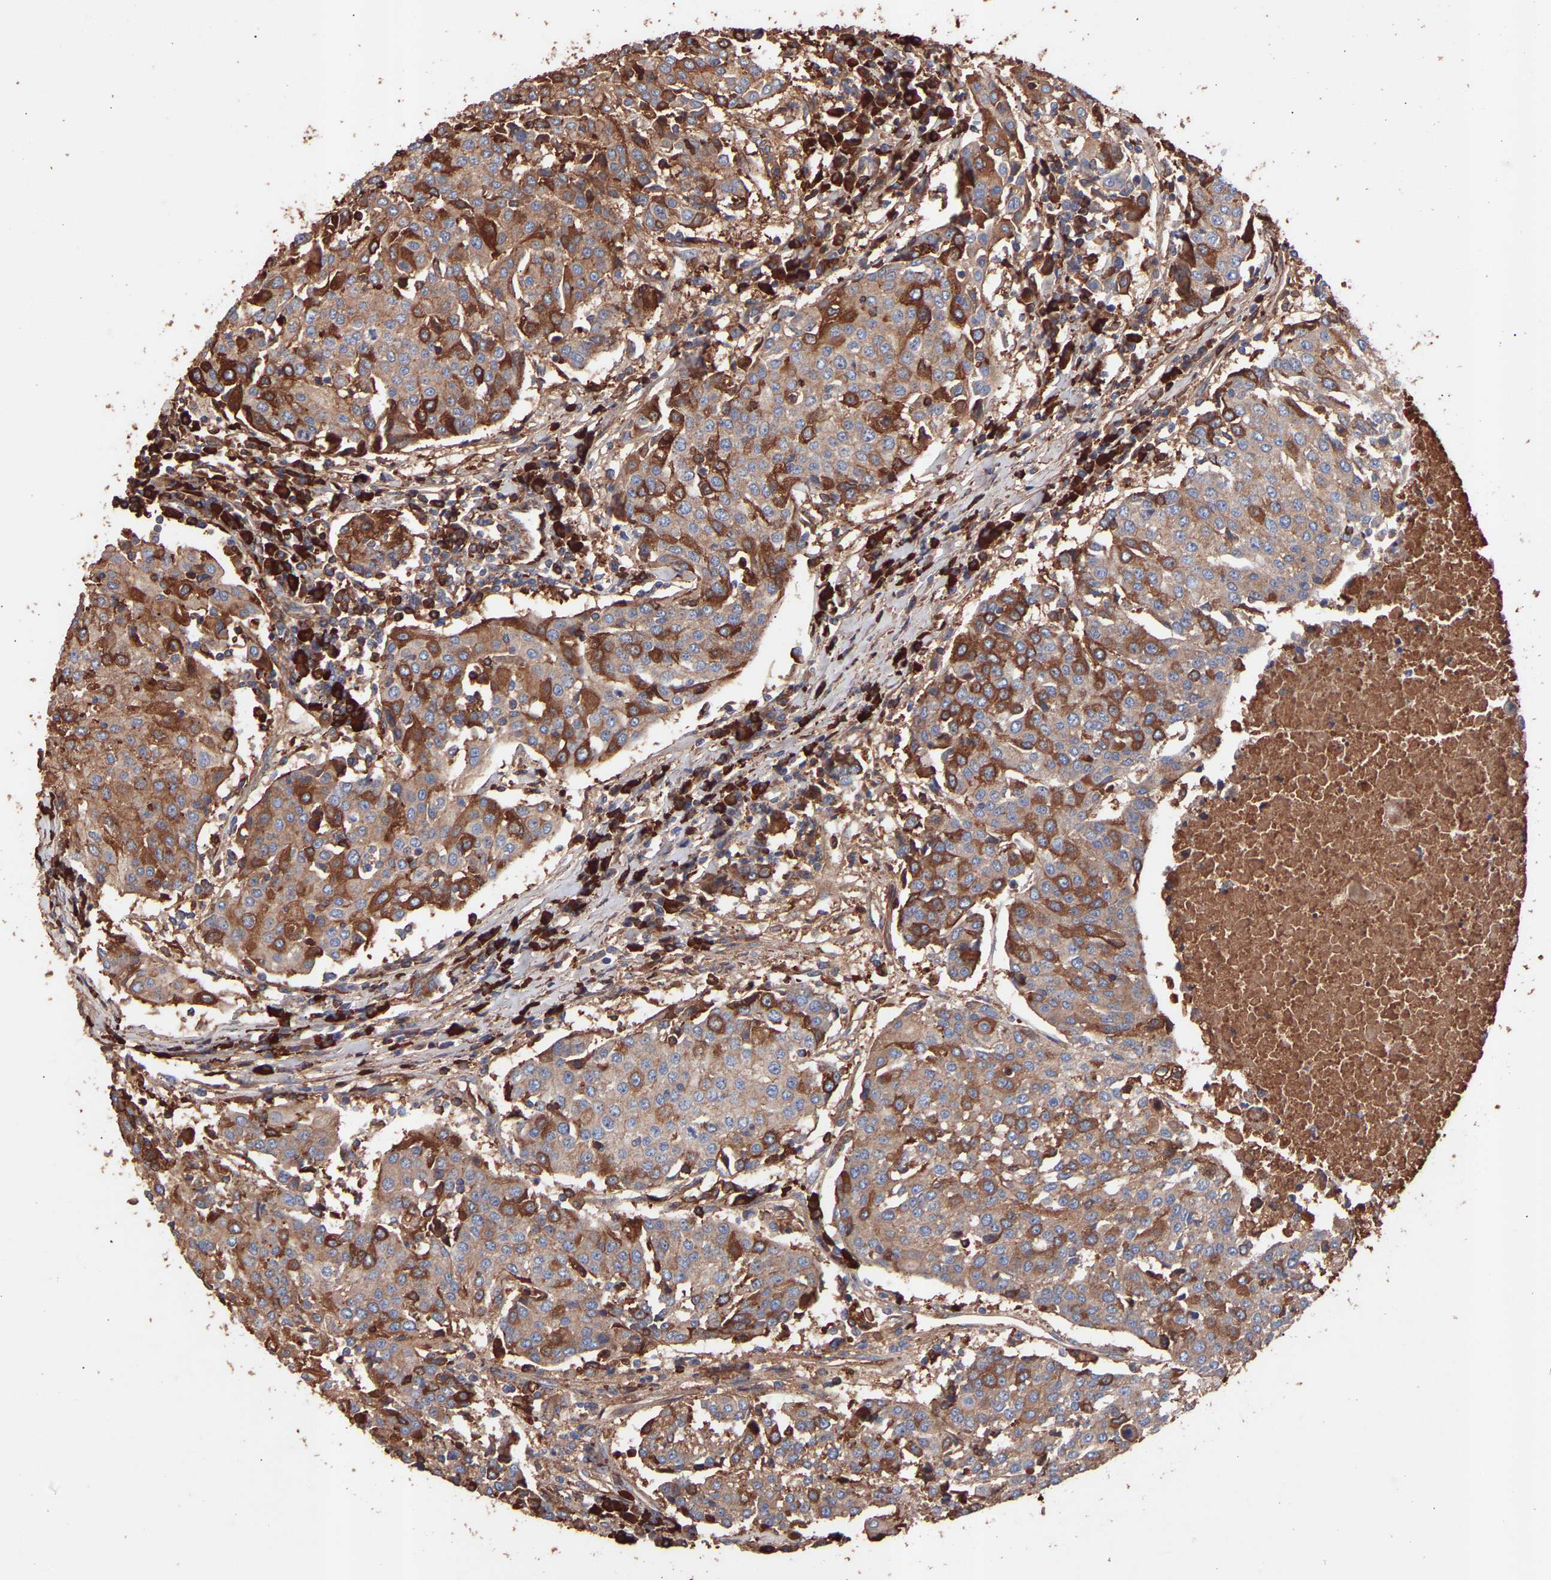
{"staining": {"intensity": "moderate", "quantity": ">75%", "location": "cytoplasmic/membranous"}, "tissue": "urothelial cancer", "cell_type": "Tumor cells", "image_type": "cancer", "snomed": [{"axis": "morphology", "description": "Urothelial carcinoma, High grade"}, {"axis": "topography", "description": "Urinary bladder"}], "caption": "Approximately >75% of tumor cells in human urothelial cancer demonstrate moderate cytoplasmic/membranous protein positivity as visualized by brown immunohistochemical staining.", "gene": "TMEM268", "patient": {"sex": "female", "age": 85}}